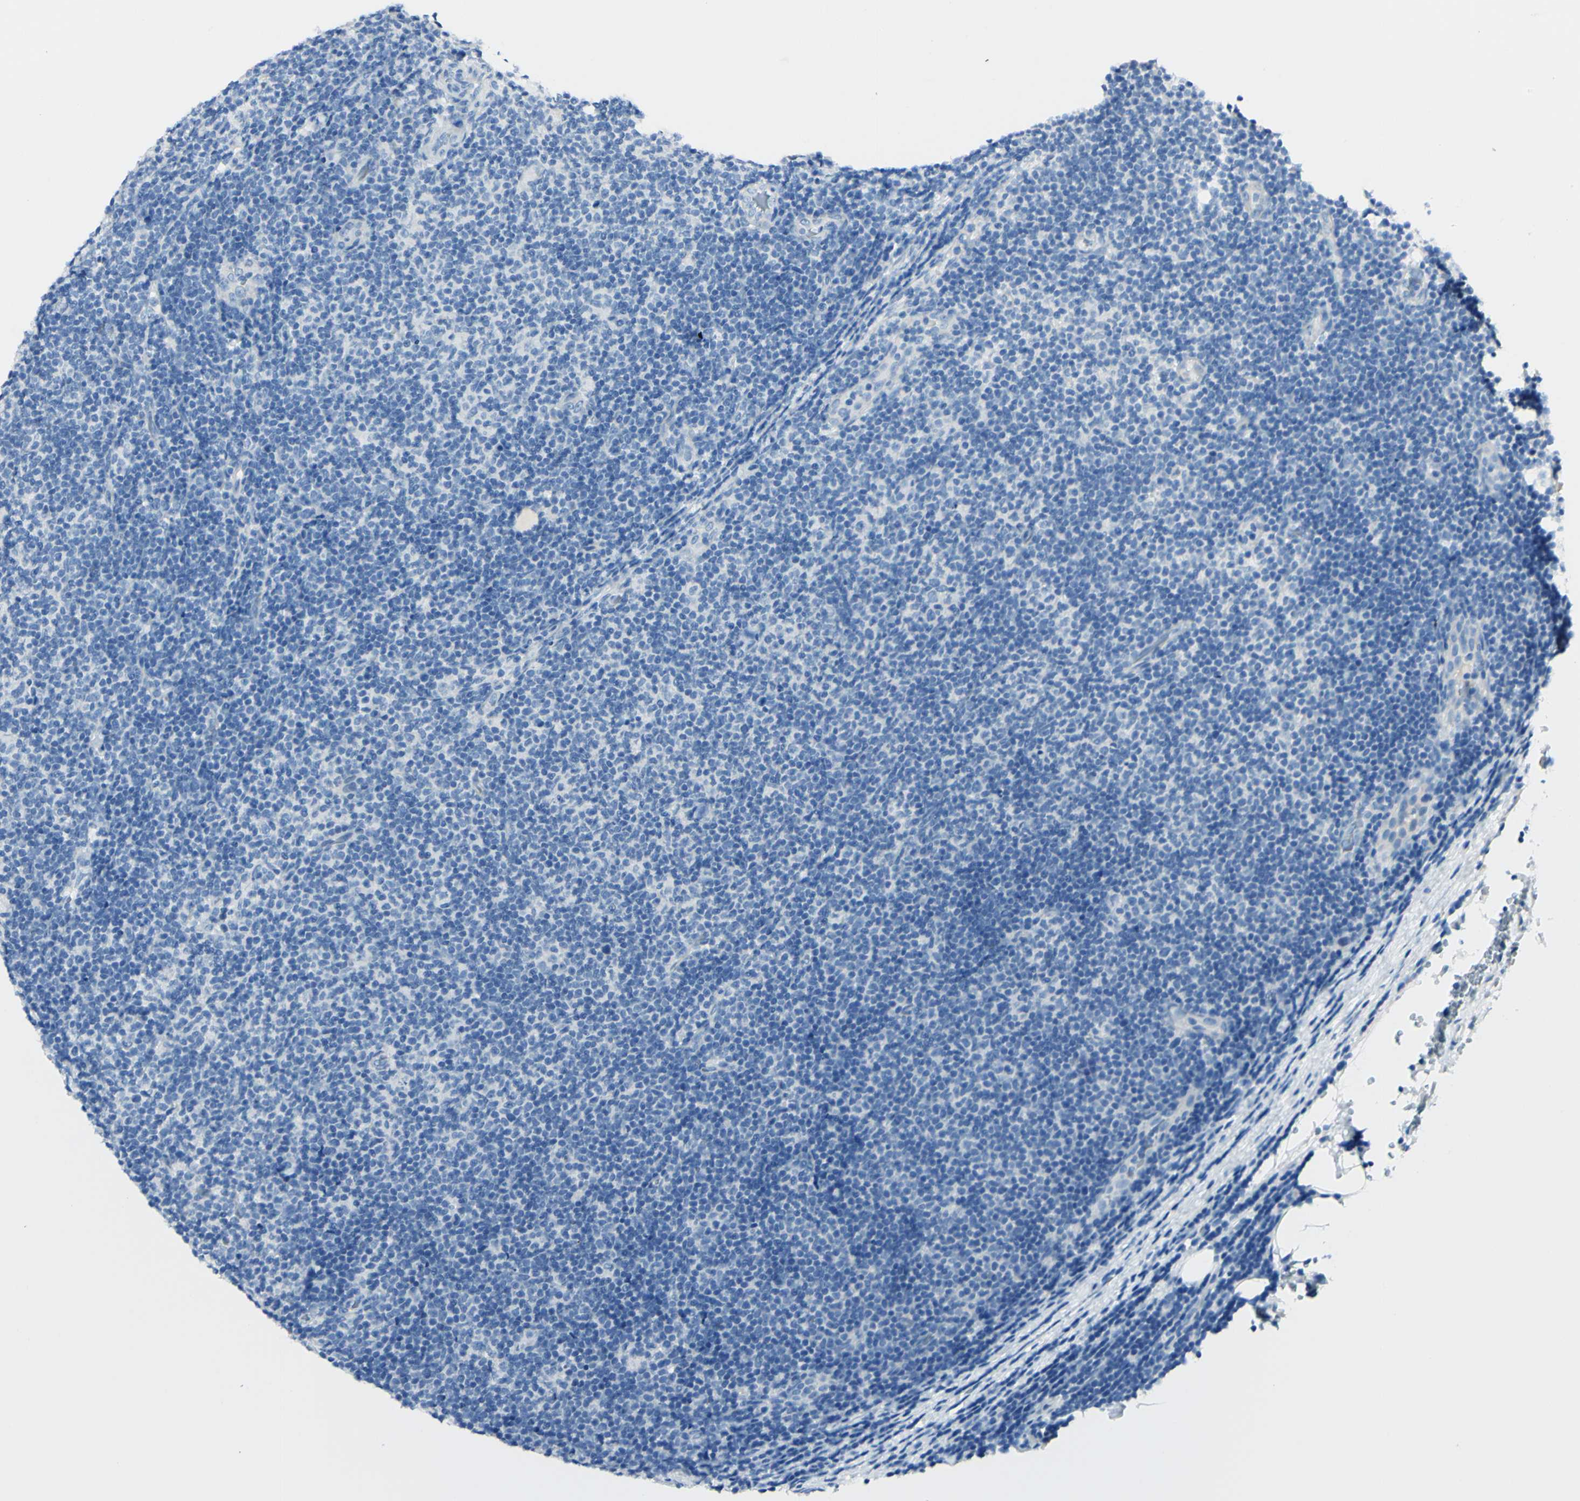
{"staining": {"intensity": "negative", "quantity": "none", "location": "none"}, "tissue": "lymphoma", "cell_type": "Tumor cells", "image_type": "cancer", "snomed": [{"axis": "morphology", "description": "Malignant lymphoma, non-Hodgkin's type, Low grade"}, {"axis": "topography", "description": "Lymph node"}], "caption": "Immunohistochemistry (IHC) image of neoplastic tissue: human low-grade malignant lymphoma, non-Hodgkin's type stained with DAB displays no significant protein staining in tumor cells.", "gene": "FOLH1", "patient": {"sex": "male", "age": 83}}